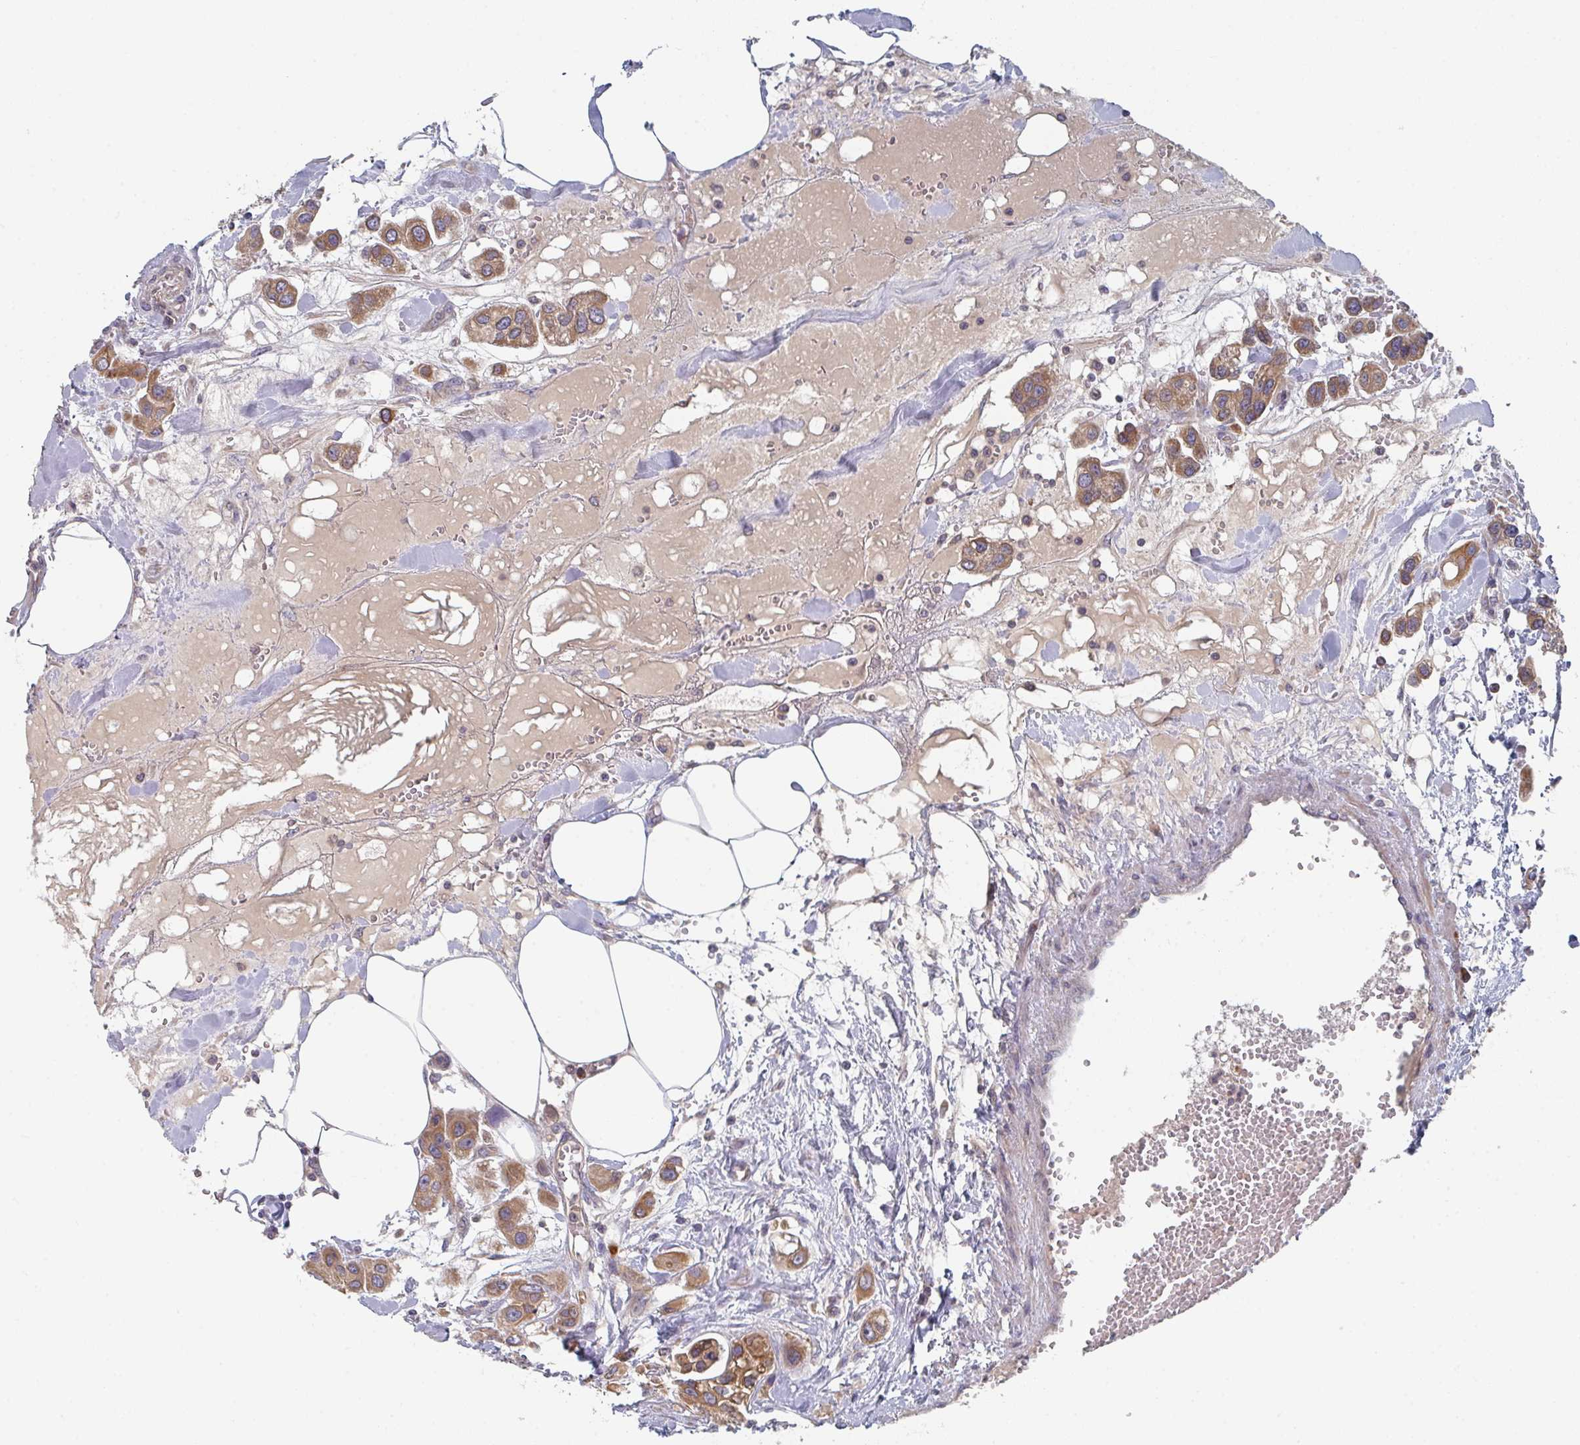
{"staining": {"intensity": "moderate", "quantity": ">75%", "location": "cytoplasmic/membranous"}, "tissue": "urothelial cancer", "cell_type": "Tumor cells", "image_type": "cancer", "snomed": [{"axis": "morphology", "description": "Urothelial carcinoma, High grade"}, {"axis": "topography", "description": "Urinary bladder"}], "caption": "Brown immunohistochemical staining in human high-grade urothelial carcinoma exhibits moderate cytoplasmic/membranous positivity in approximately >75% of tumor cells.", "gene": "ELOVL1", "patient": {"sex": "male", "age": 67}}